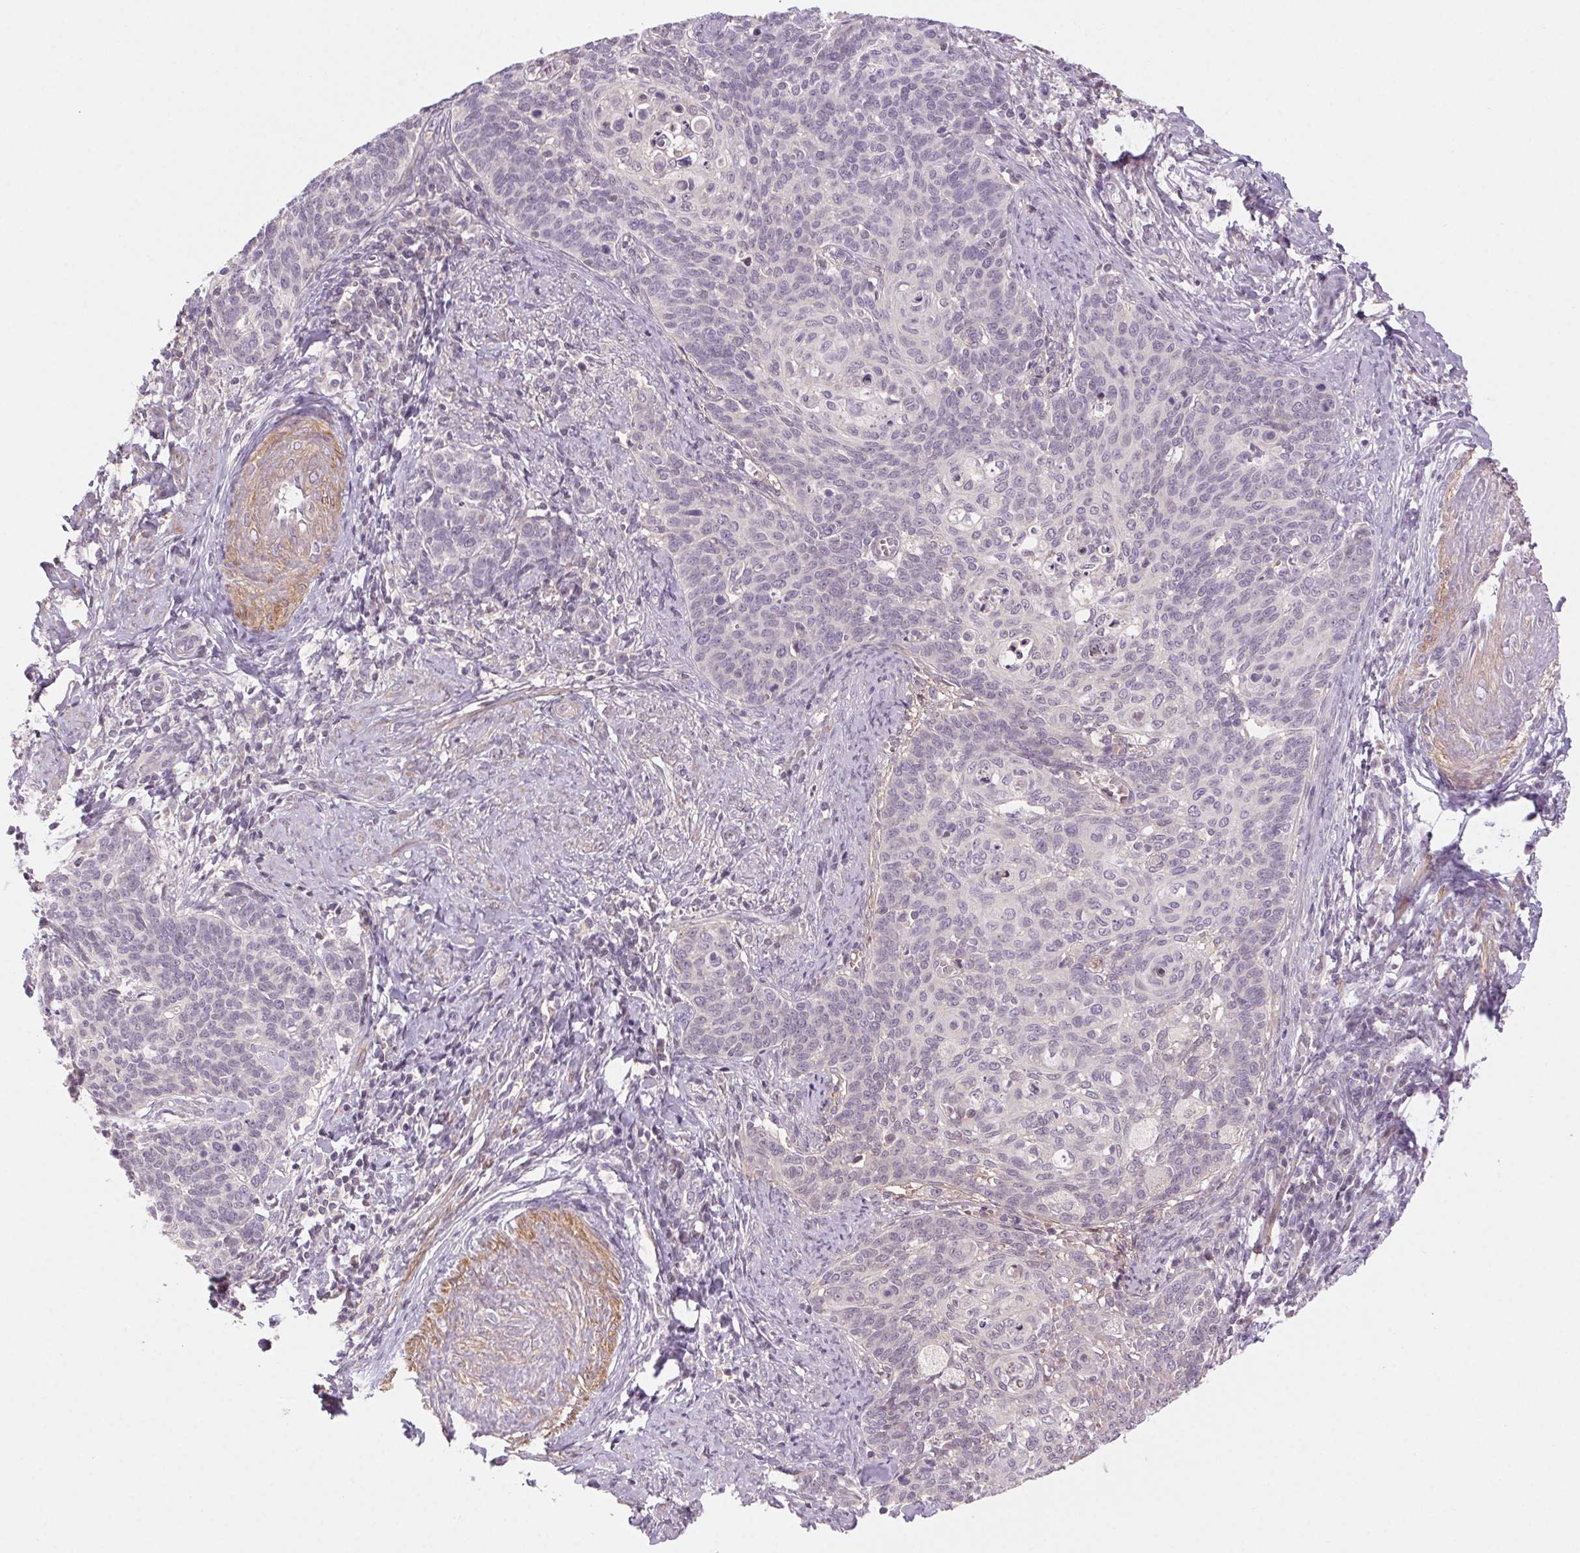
{"staining": {"intensity": "negative", "quantity": "none", "location": "none"}, "tissue": "cervical cancer", "cell_type": "Tumor cells", "image_type": "cancer", "snomed": [{"axis": "morphology", "description": "Normal tissue, NOS"}, {"axis": "morphology", "description": "Squamous cell carcinoma, NOS"}, {"axis": "topography", "description": "Cervix"}], "caption": "A high-resolution image shows IHC staining of cervical squamous cell carcinoma, which exhibits no significant staining in tumor cells.", "gene": "HHLA2", "patient": {"sex": "female", "age": 39}}